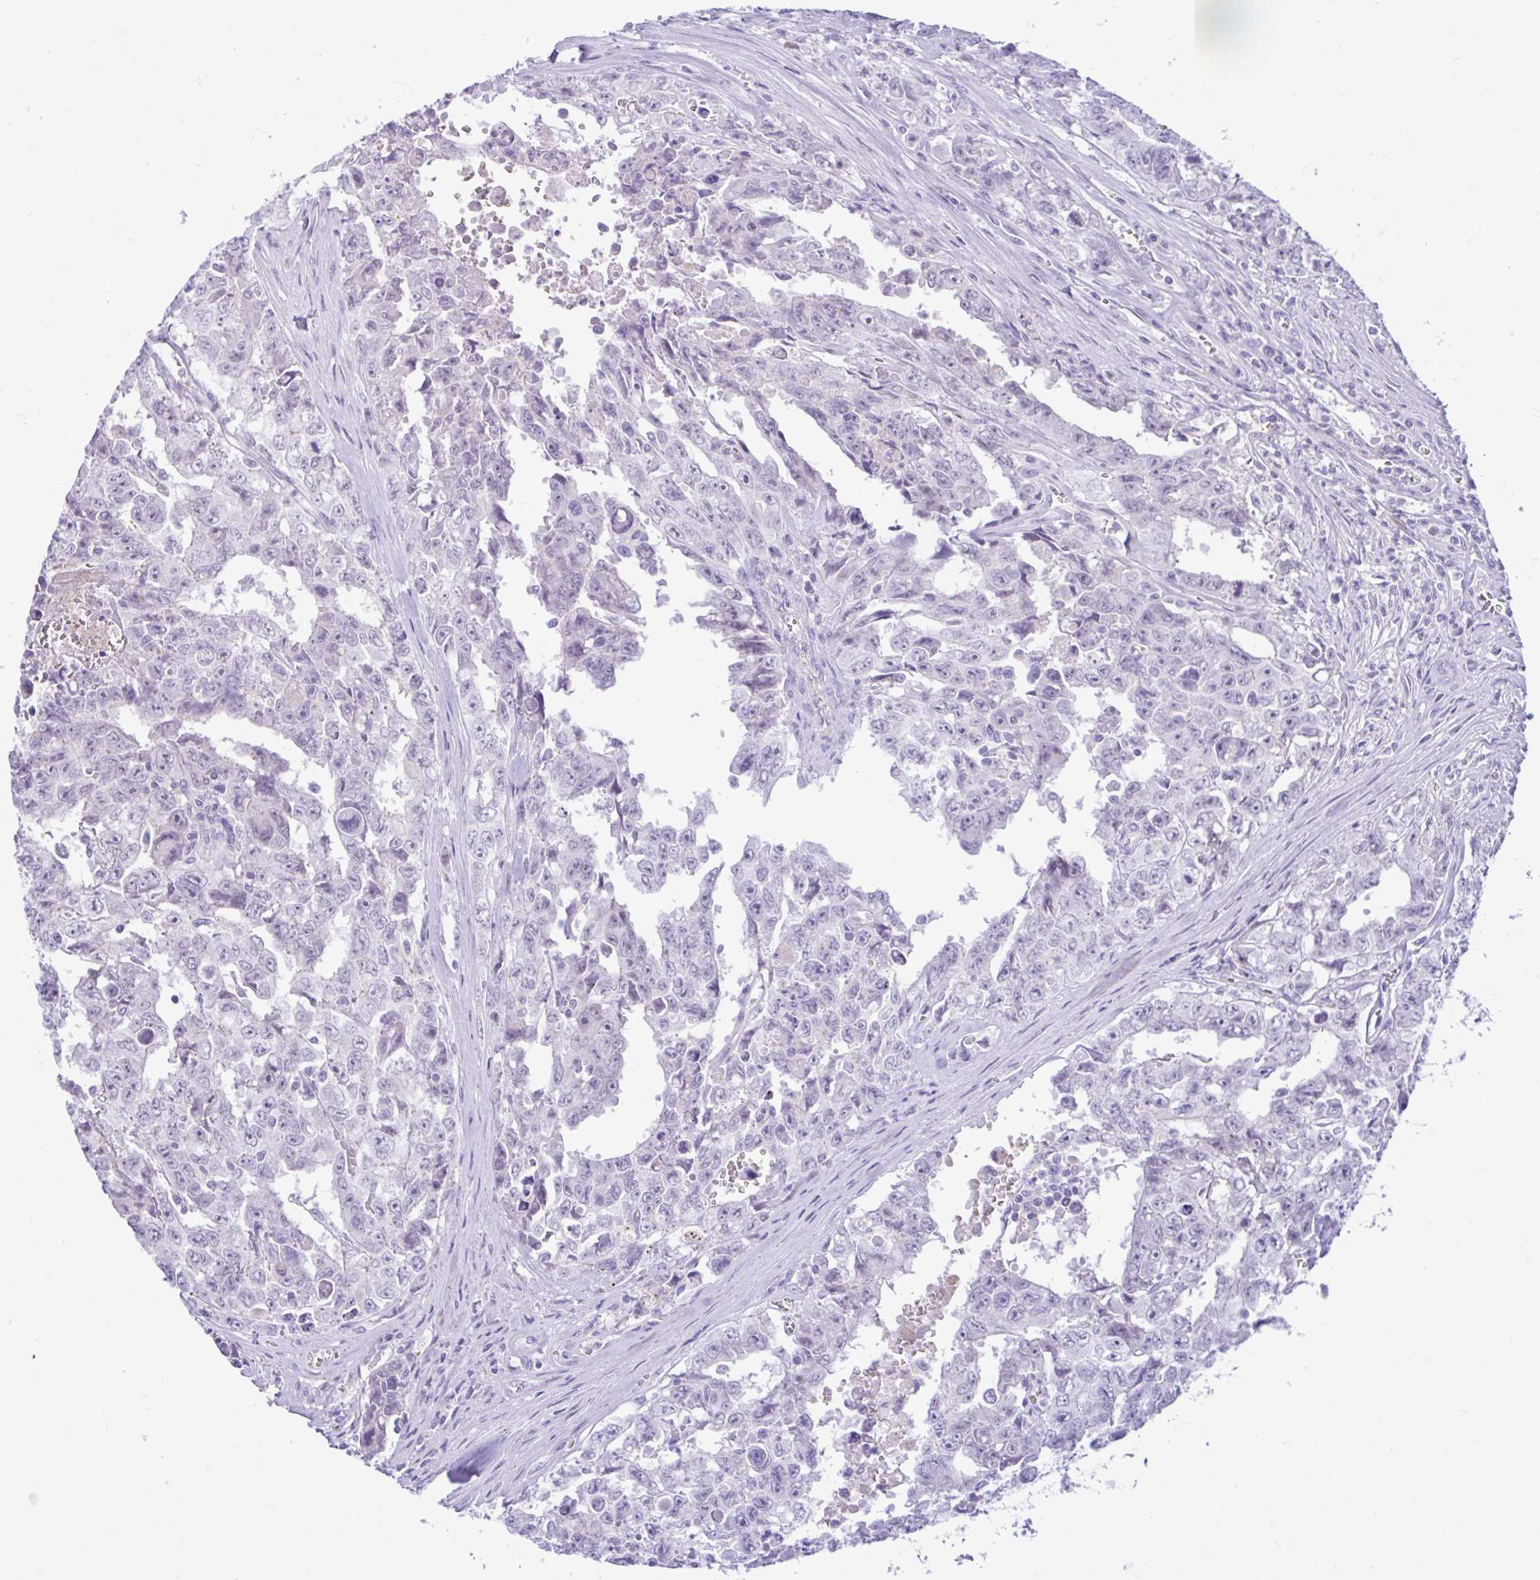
{"staining": {"intensity": "negative", "quantity": "none", "location": "none"}, "tissue": "testis cancer", "cell_type": "Tumor cells", "image_type": "cancer", "snomed": [{"axis": "morphology", "description": "Carcinoma, Embryonal, NOS"}, {"axis": "topography", "description": "Testis"}], "caption": "A high-resolution image shows immunohistochemistry (IHC) staining of embryonal carcinoma (testis), which displays no significant staining in tumor cells. The staining was performed using DAB (3,3'-diaminobenzidine) to visualize the protein expression in brown, while the nuclei were stained in blue with hematoxylin (Magnification: 20x).", "gene": "ZNF101", "patient": {"sex": "male", "age": 24}}